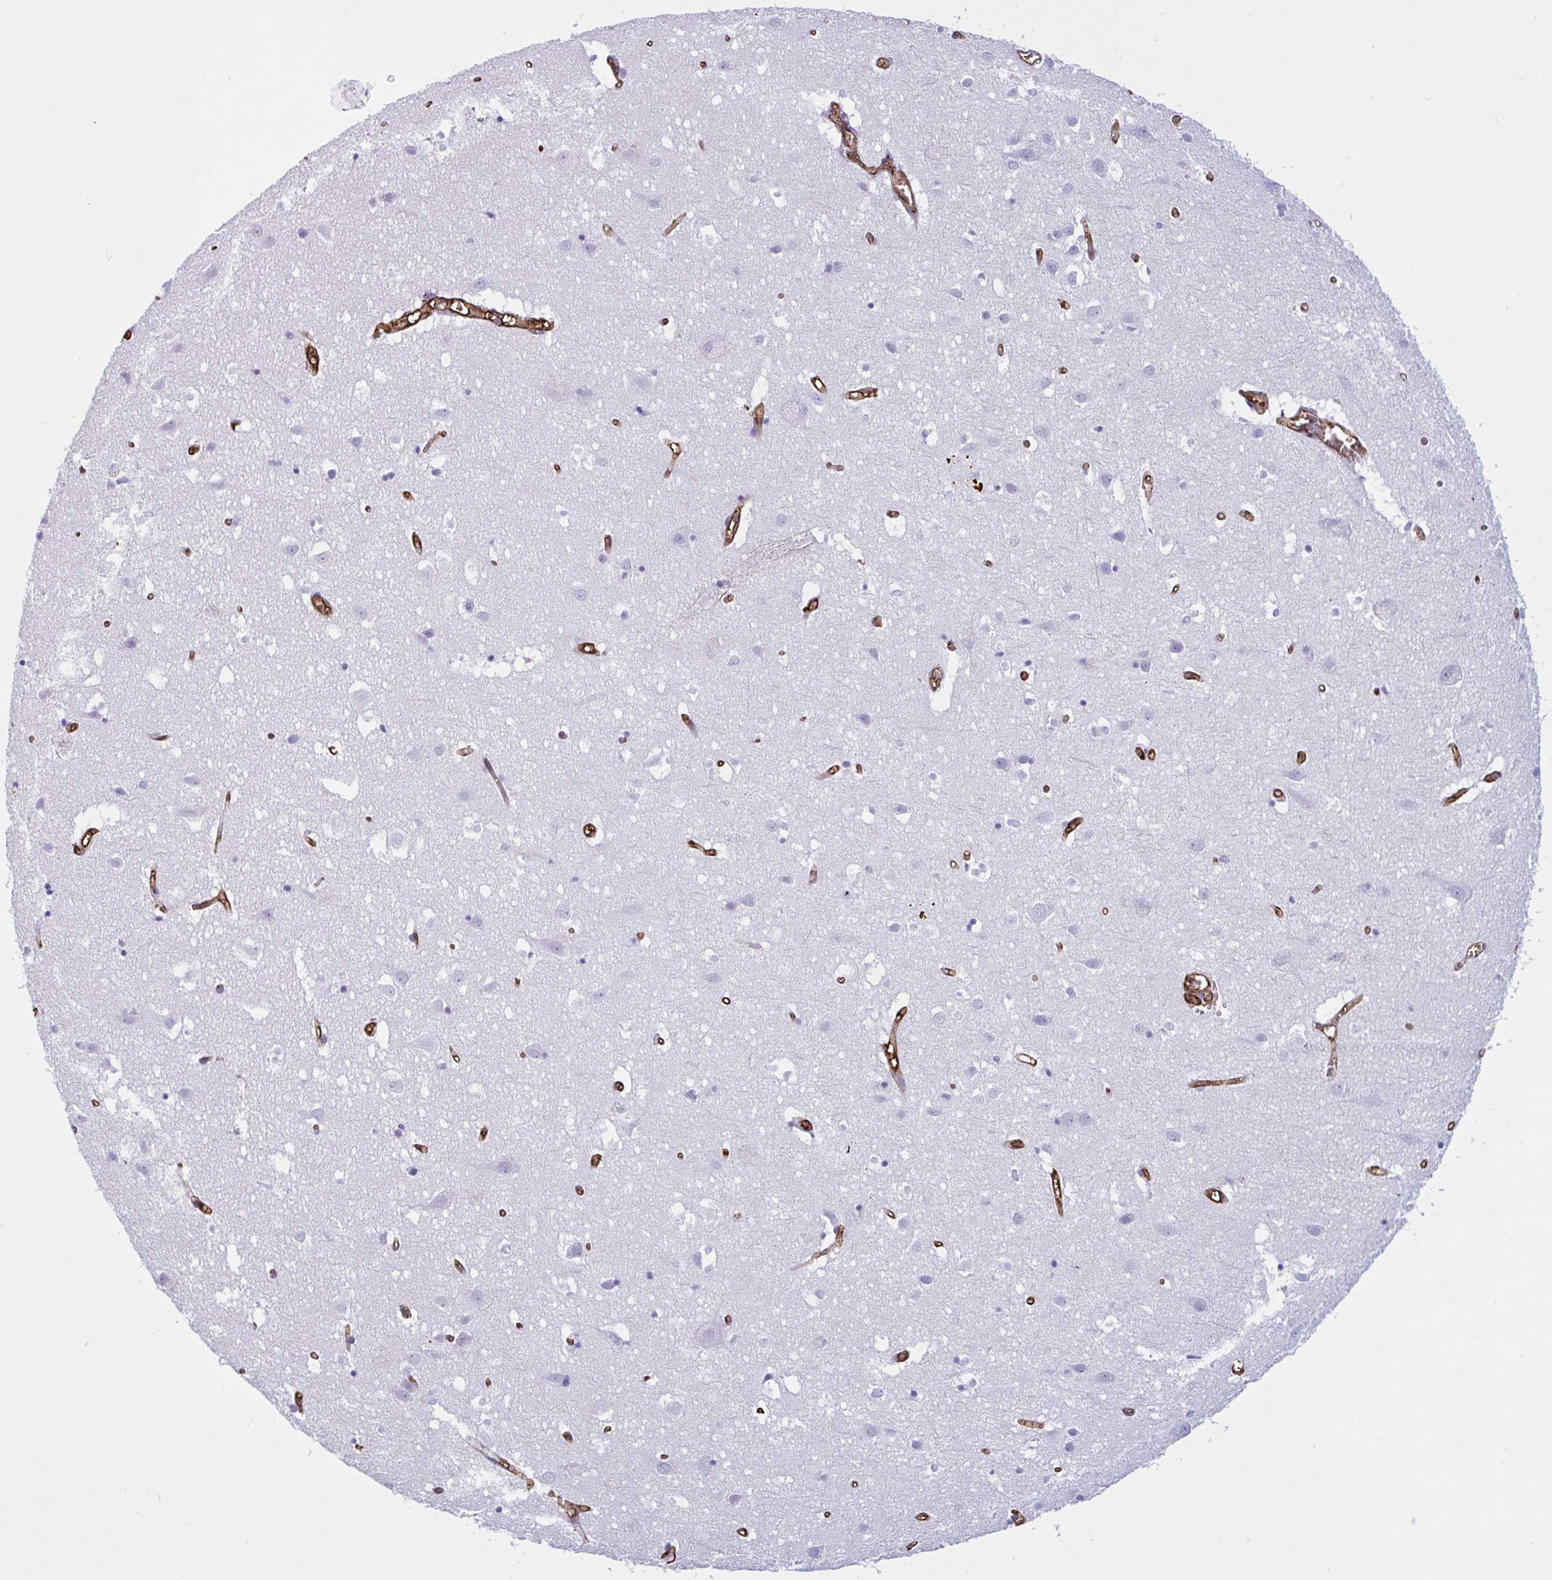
{"staining": {"intensity": "strong", "quantity": ">75%", "location": "cytoplasmic/membranous"}, "tissue": "cerebral cortex", "cell_type": "Endothelial cells", "image_type": "normal", "snomed": [{"axis": "morphology", "description": "Normal tissue, NOS"}, {"axis": "topography", "description": "Cerebral cortex"}], "caption": "Strong cytoplasmic/membranous staining is identified in about >75% of endothelial cells in unremarkable cerebral cortex.", "gene": "SLC2A1", "patient": {"sex": "male", "age": 70}}